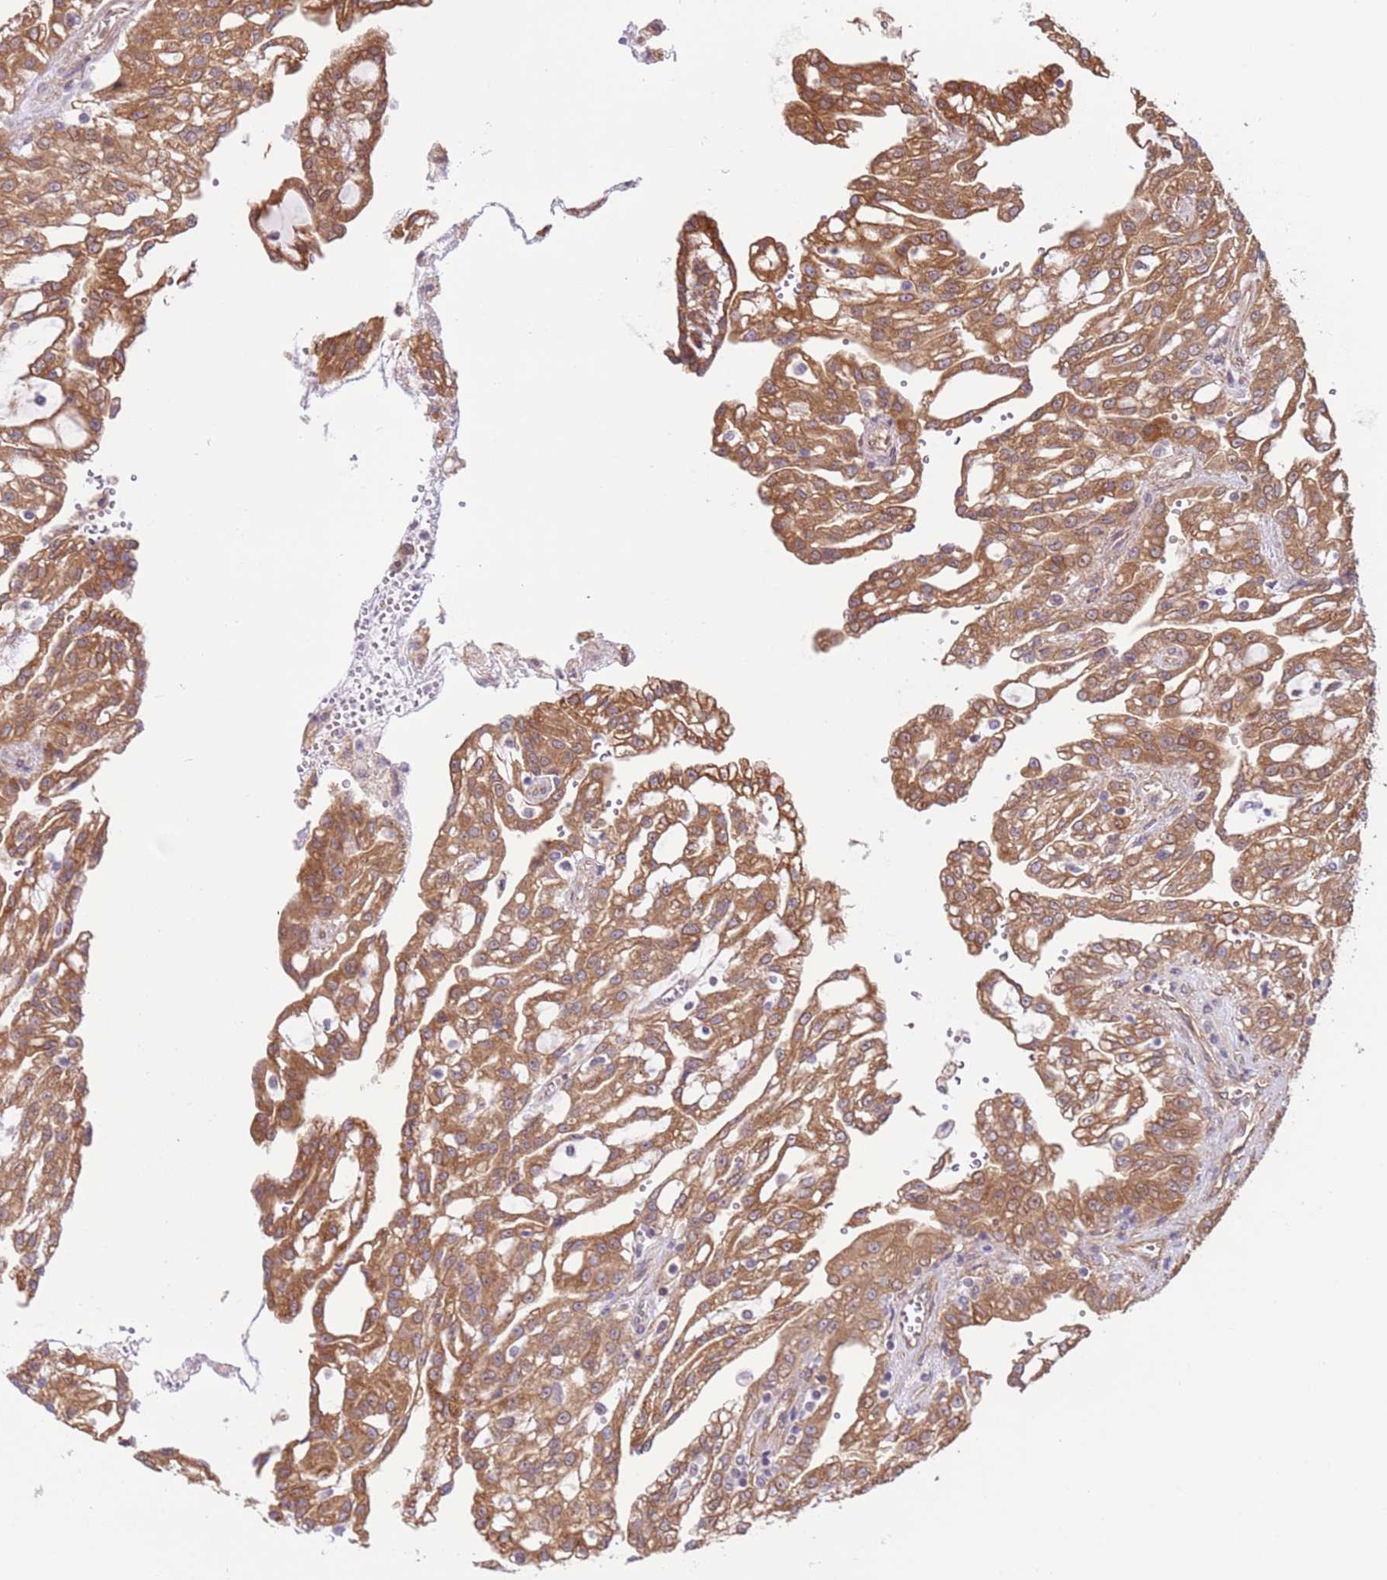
{"staining": {"intensity": "moderate", "quantity": ">75%", "location": "cytoplasmic/membranous"}, "tissue": "renal cancer", "cell_type": "Tumor cells", "image_type": "cancer", "snomed": [{"axis": "morphology", "description": "Adenocarcinoma, NOS"}, {"axis": "topography", "description": "Kidney"}], "caption": "Moderate cytoplasmic/membranous protein expression is identified in about >75% of tumor cells in renal adenocarcinoma. The staining is performed using DAB brown chromogen to label protein expression. The nuclei are counter-stained blue using hematoxylin.", "gene": "DCAF4", "patient": {"sex": "male", "age": 63}}